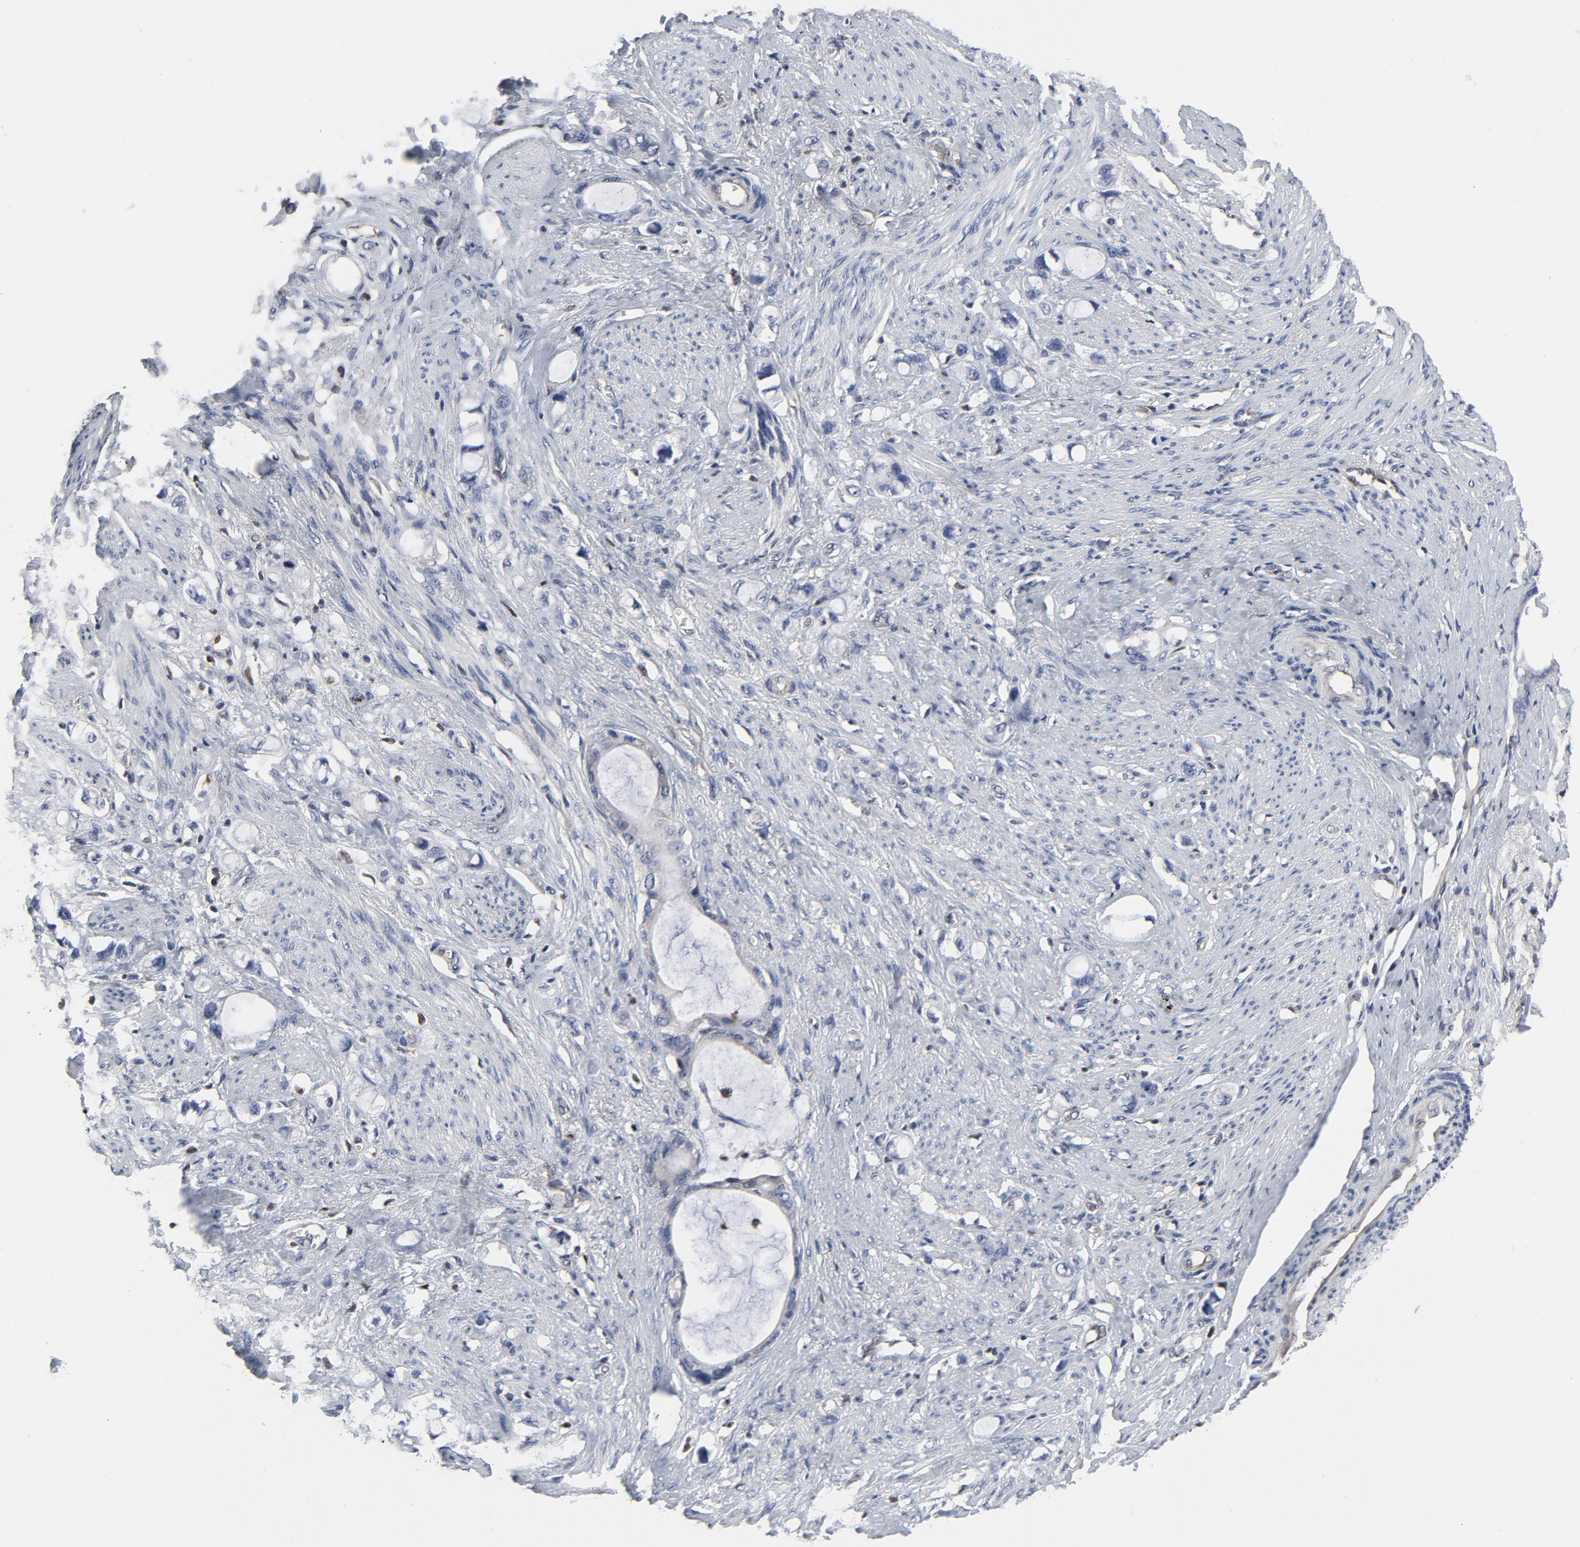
{"staining": {"intensity": "negative", "quantity": "none", "location": "none"}, "tissue": "stomach cancer", "cell_type": "Tumor cells", "image_type": "cancer", "snomed": [{"axis": "morphology", "description": "Adenocarcinoma, NOS"}, {"axis": "topography", "description": "Stomach"}], "caption": "There is no significant staining in tumor cells of stomach adenocarcinoma.", "gene": "NFKB1", "patient": {"sex": "female", "age": 75}}